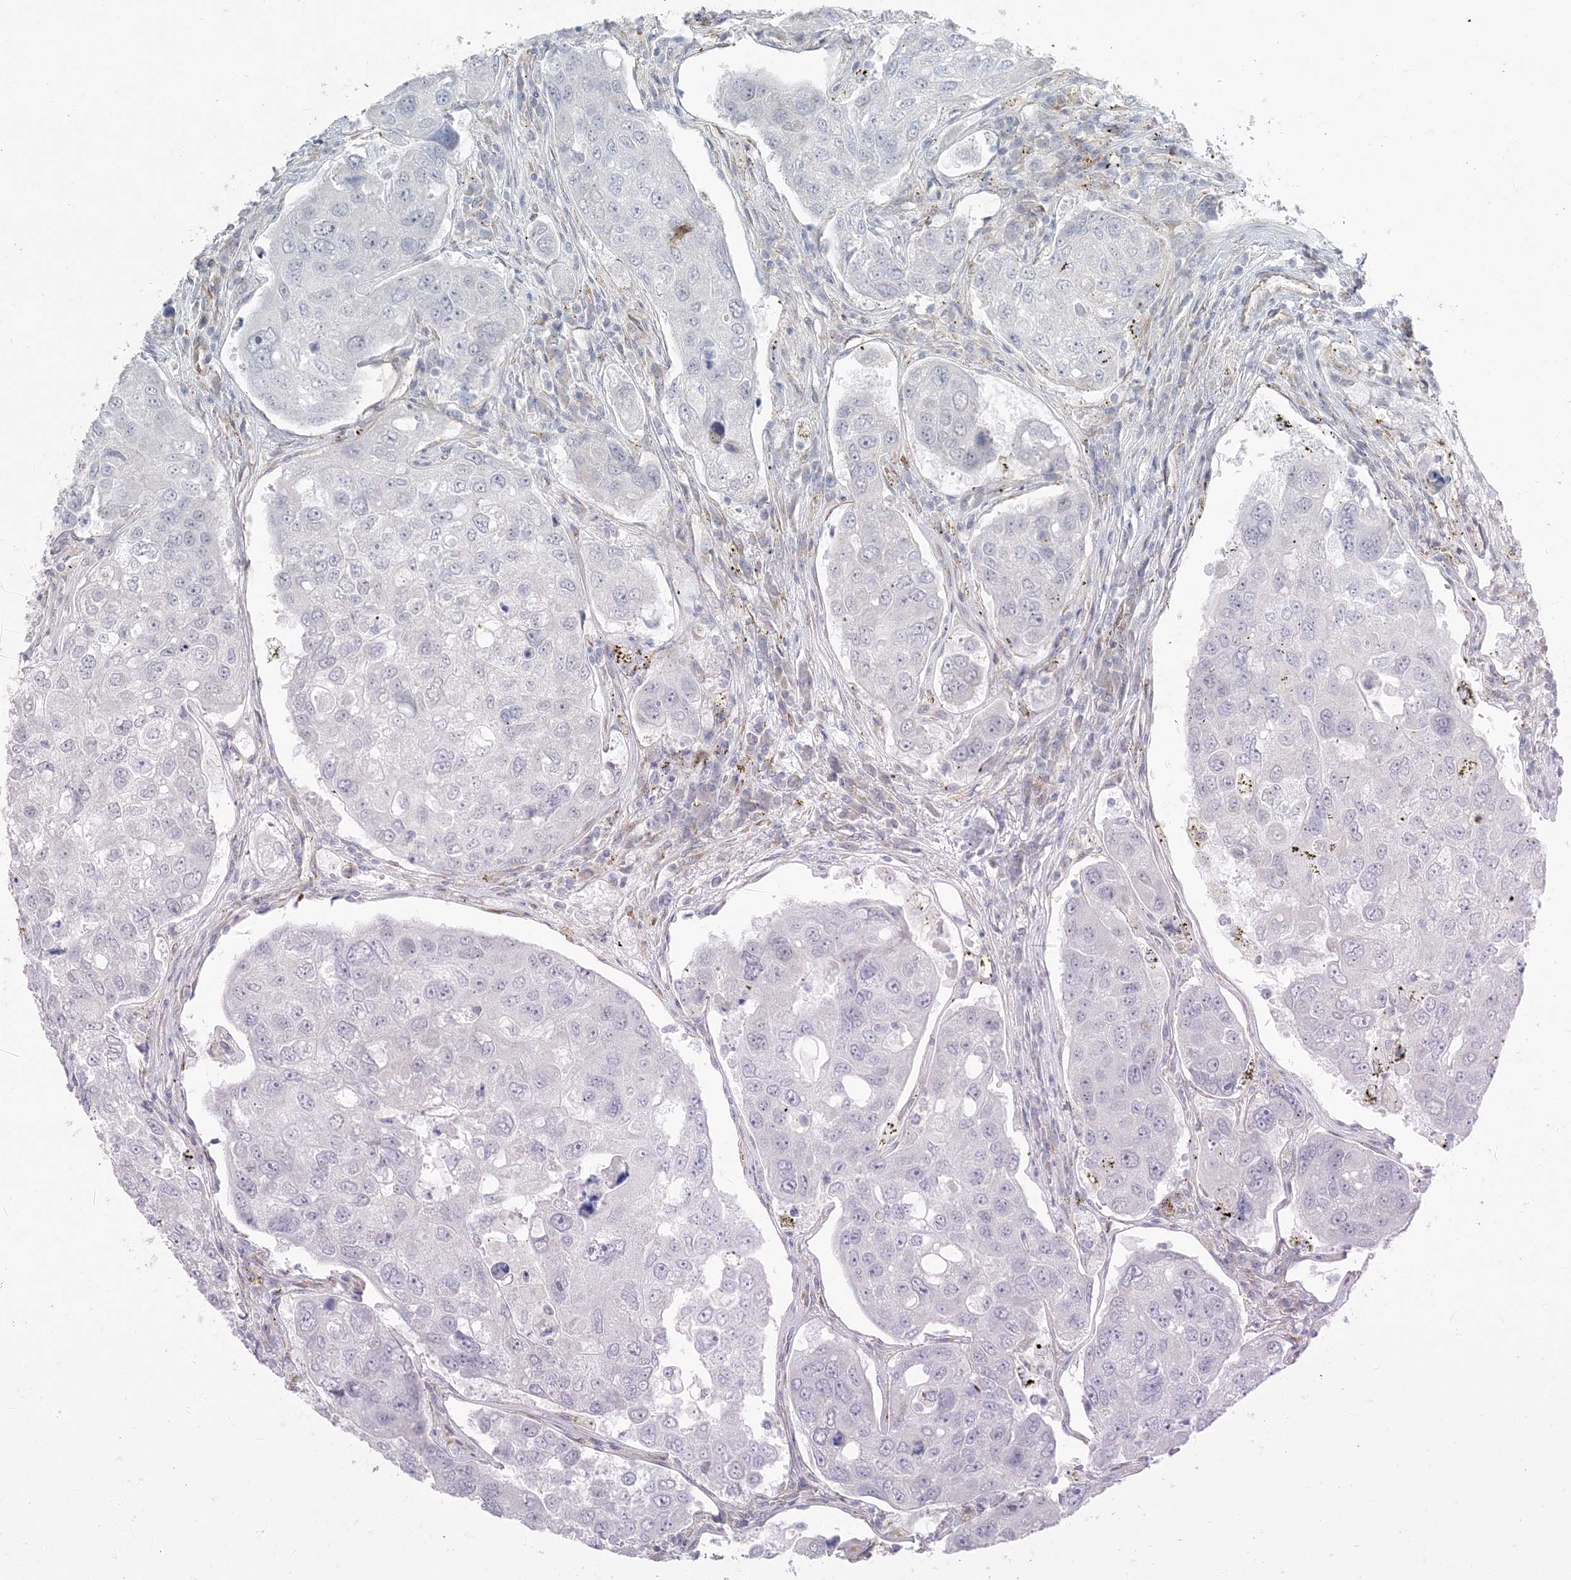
{"staining": {"intensity": "negative", "quantity": "none", "location": "none"}, "tissue": "urothelial cancer", "cell_type": "Tumor cells", "image_type": "cancer", "snomed": [{"axis": "morphology", "description": "Urothelial carcinoma, High grade"}, {"axis": "topography", "description": "Lymph node"}, {"axis": "topography", "description": "Urinary bladder"}], "caption": "High-grade urothelial carcinoma stained for a protein using immunohistochemistry shows no staining tumor cells.", "gene": "ZC3H6", "patient": {"sex": "male", "age": 51}}